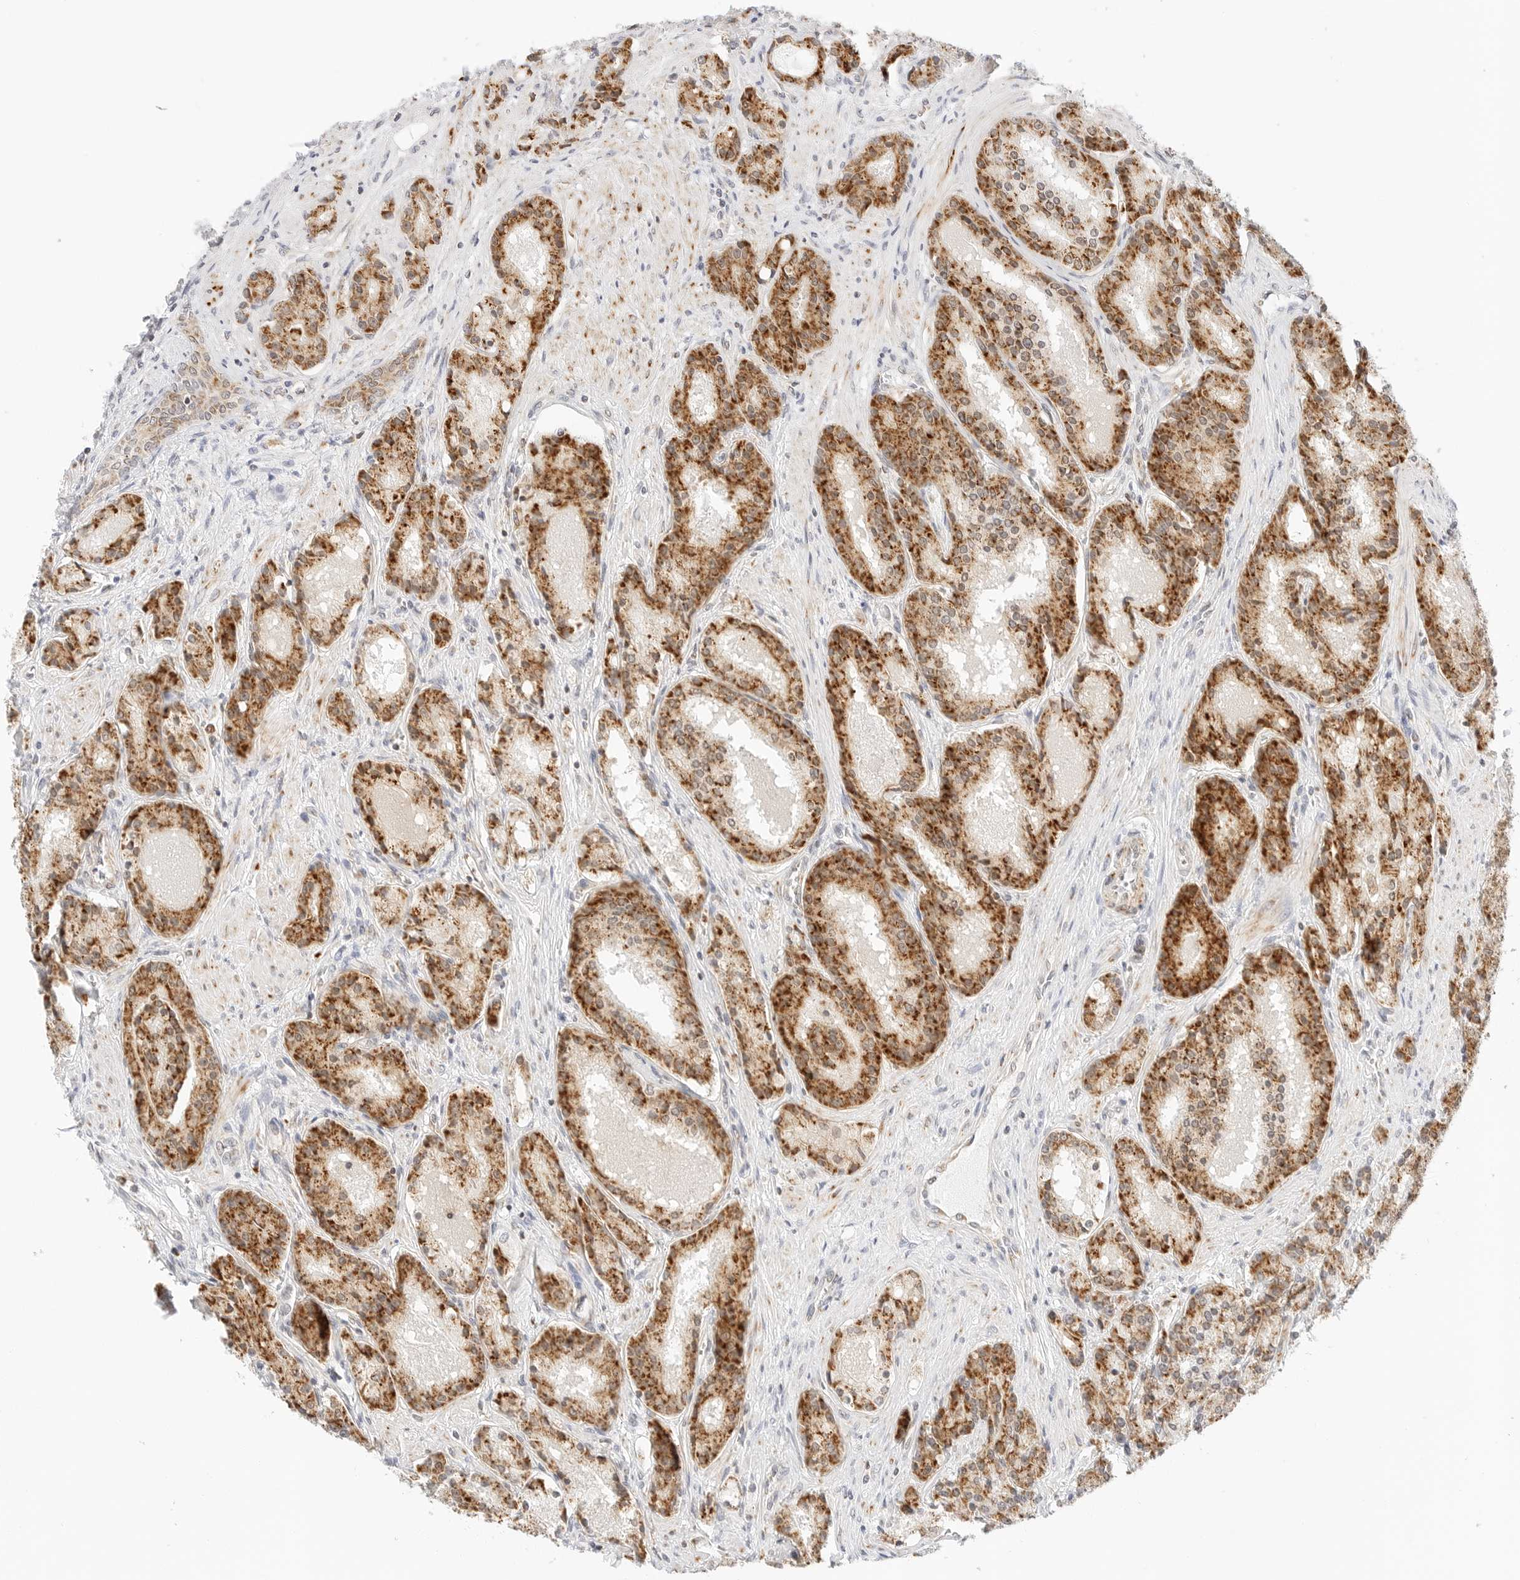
{"staining": {"intensity": "strong", "quantity": ">75%", "location": "cytoplasmic/membranous"}, "tissue": "prostate cancer", "cell_type": "Tumor cells", "image_type": "cancer", "snomed": [{"axis": "morphology", "description": "Adenocarcinoma, High grade"}, {"axis": "topography", "description": "Prostate"}], "caption": "Immunohistochemical staining of human prostate cancer demonstrates strong cytoplasmic/membranous protein positivity in approximately >75% of tumor cells. The staining was performed using DAB (3,3'-diaminobenzidine) to visualize the protein expression in brown, while the nuclei were stained in blue with hematoxylin (Magnification: 20x).", "gene": "FH", "patient": {"sex": "male", "age": 60}}